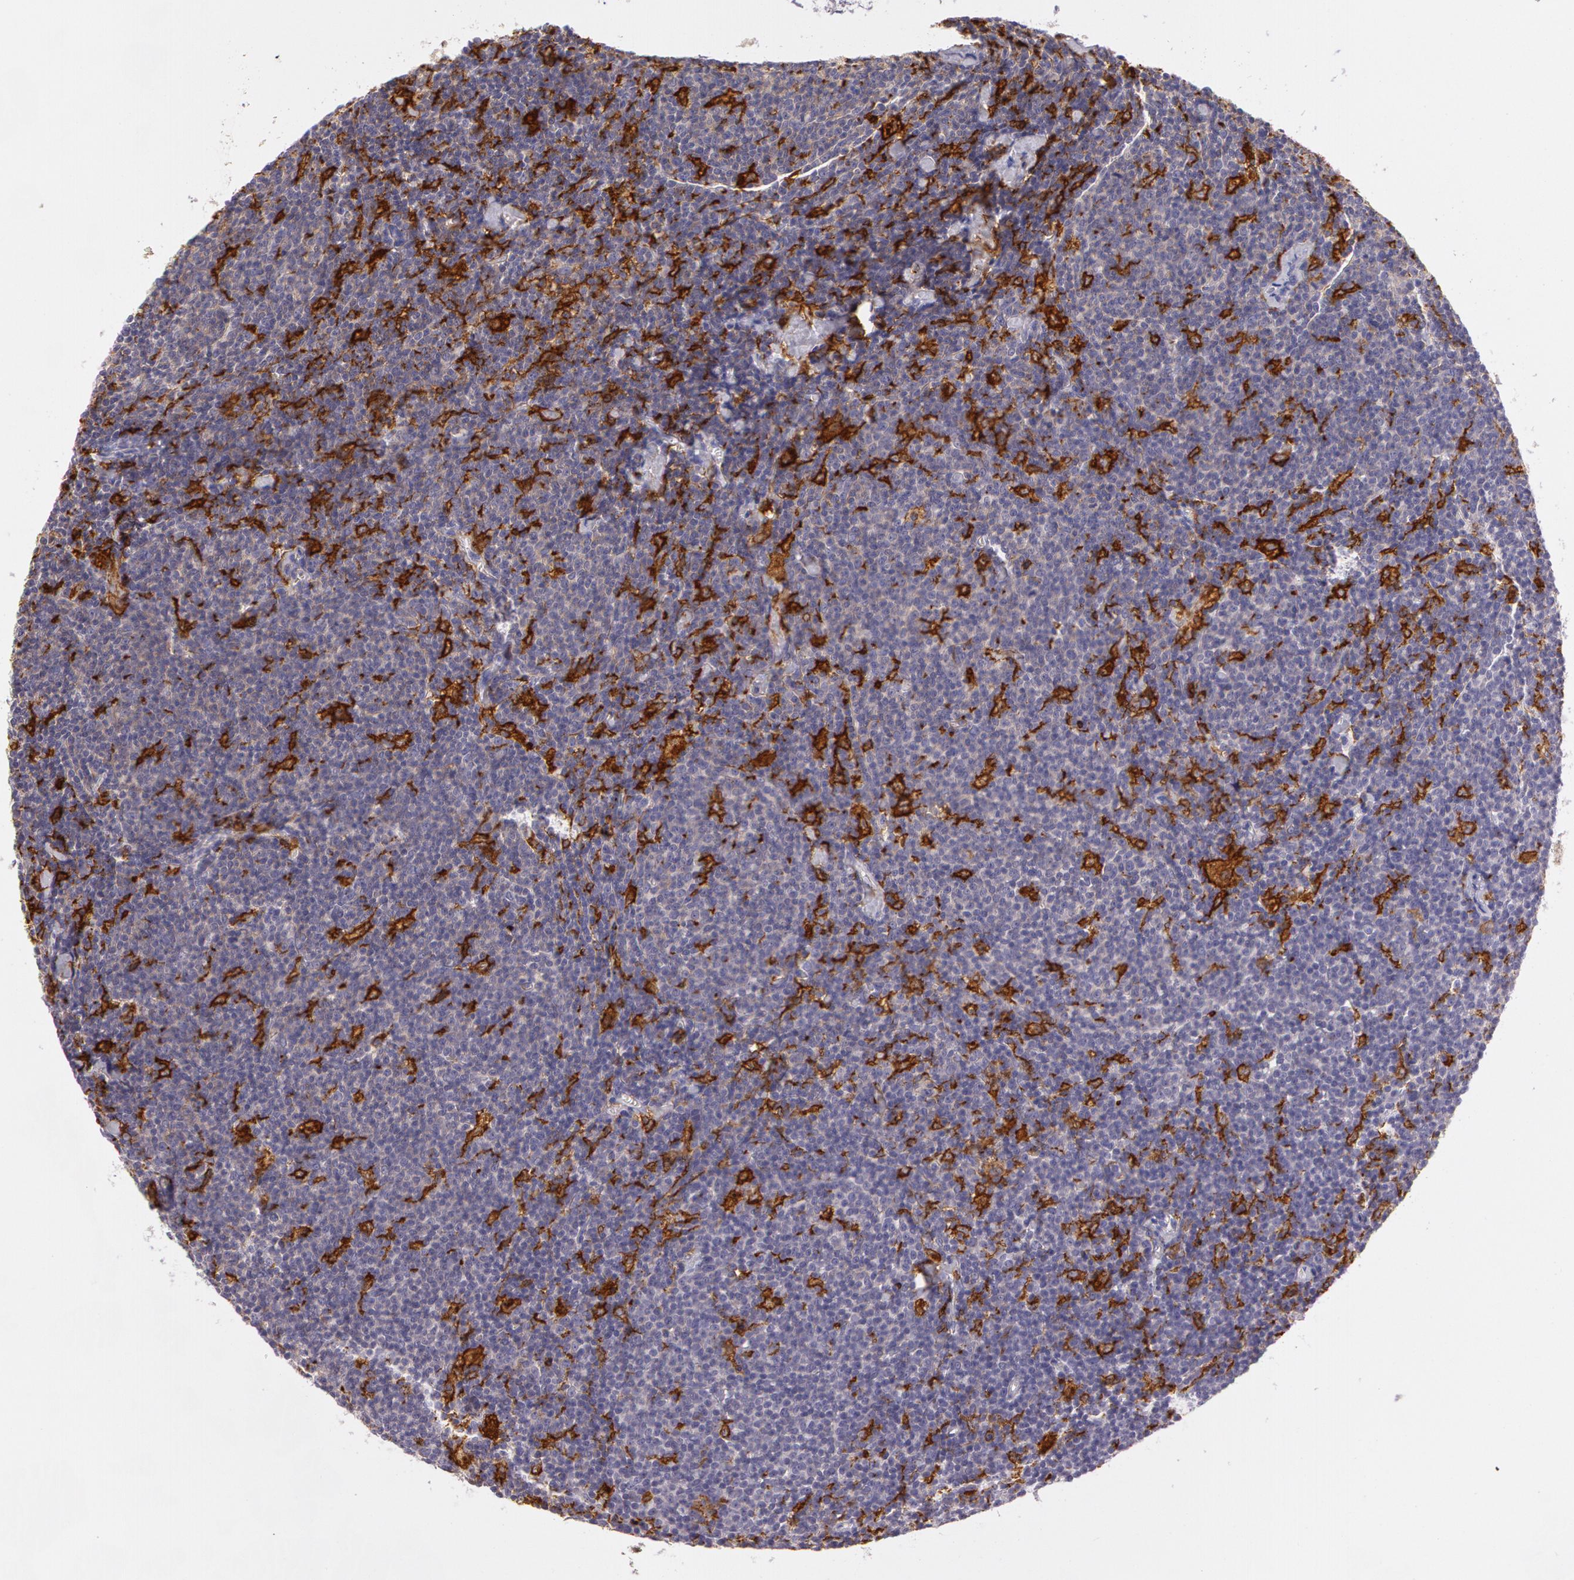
{"staining": {"intensity": "strong", "quantity": ">75%", "location": "cytoplasmic/membranous"}, "tissue": "lymphoma", "cell_type": "Tumor cells", "image_type": "cancer", "snomed": [{"axis": "morphology", "description": "Malignant lymphoma, non-Hodgkin's type, Low grade"}, {"axis": "topography", "description": "Lymph node"}], "caption": "Immunohistochemical staining of human lymphoma exhibits strong cytoplasmic/membranous protein expression in approximately >75% of tumor cells.", "gene": "LY75", "patient": {"sex": "male", "age": 65}}